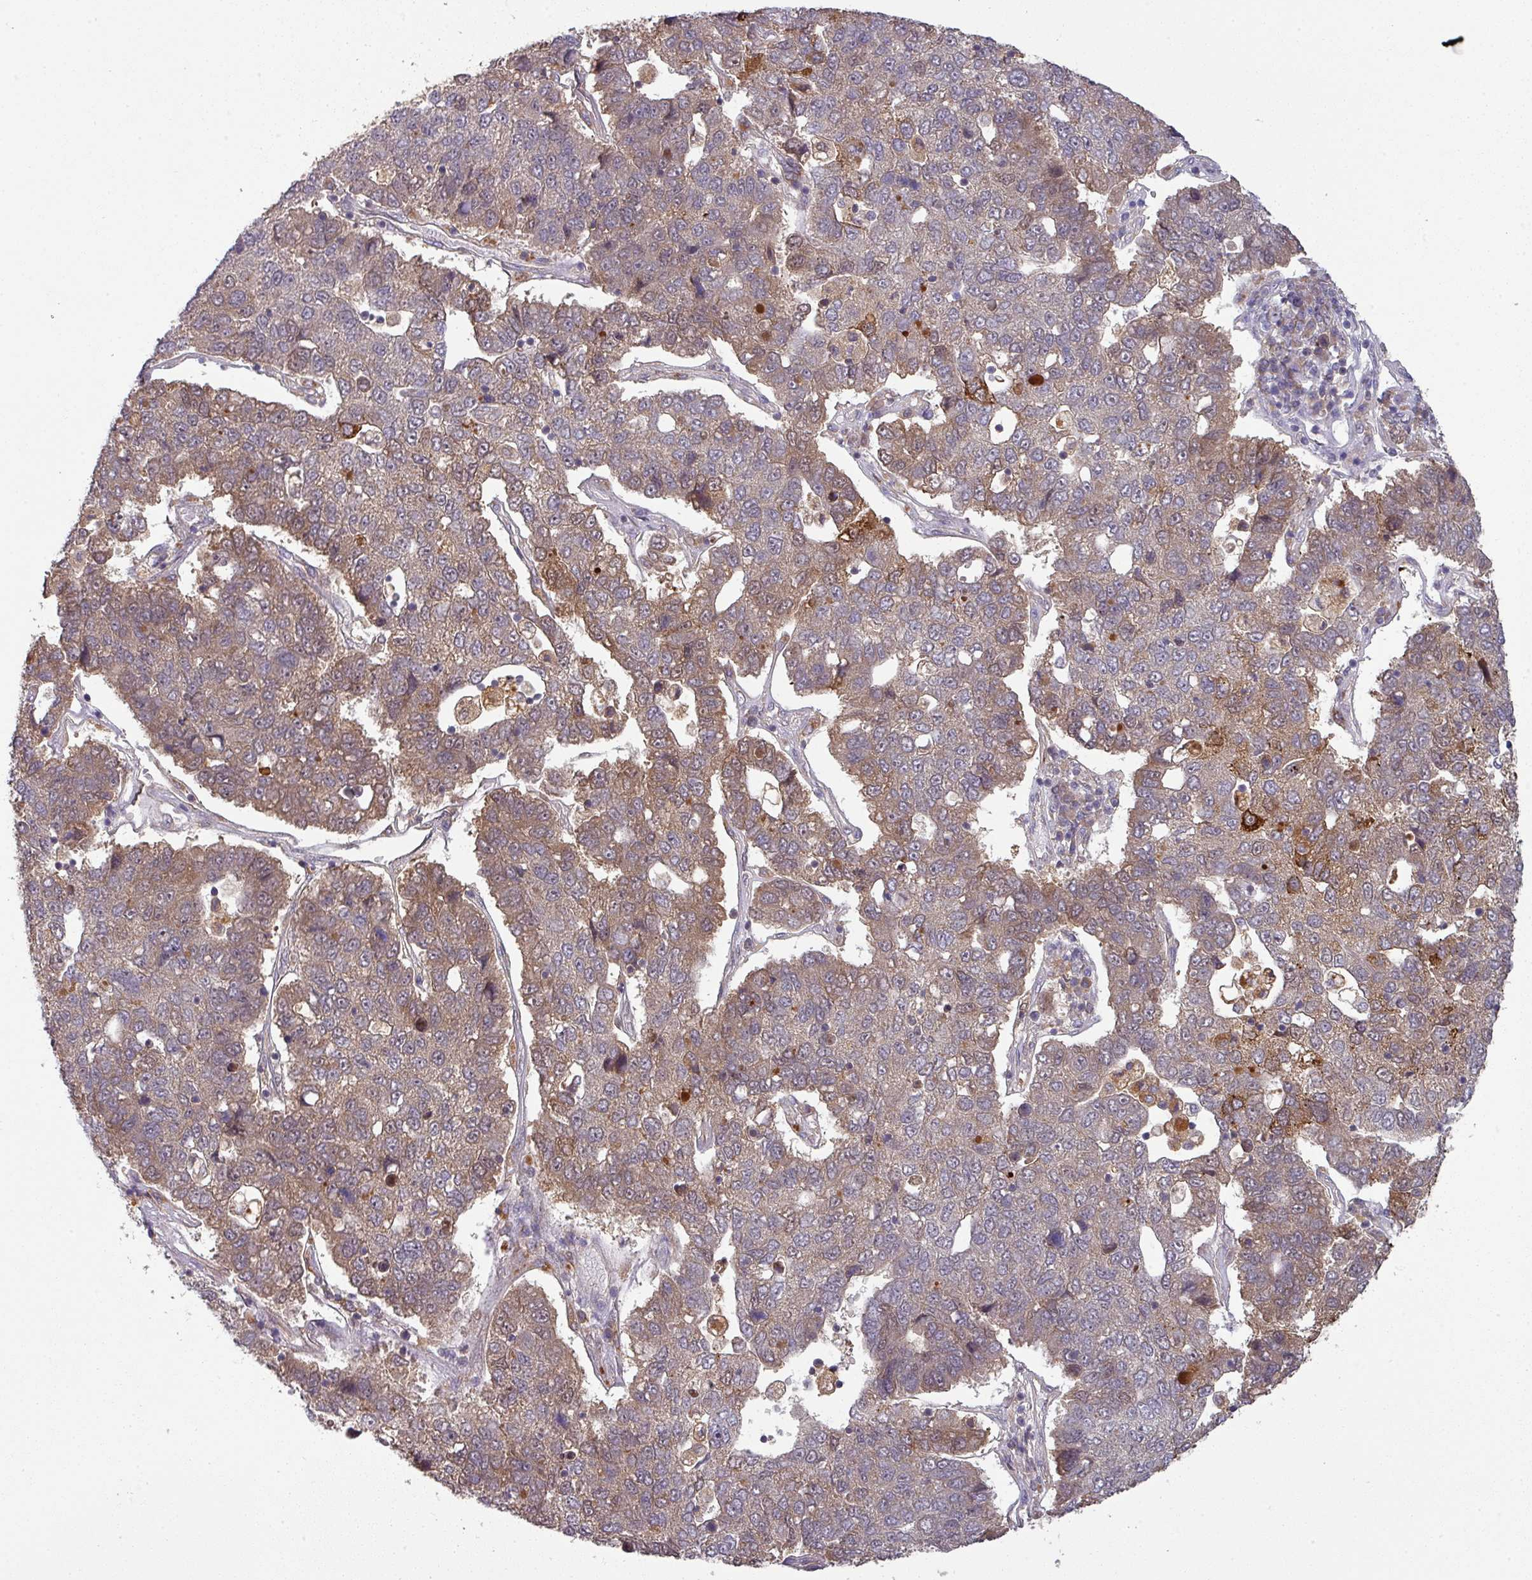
{"staining": {"intensity": "moderate", "quantity": "25%-75%", "location": "cytoplasmic/membranous"}, "tissue": "pancreatic cancer", "cell_type": "Tumor cells", "image_type": "cancer", "snomed": [{"axis": "morphology", "description": "Adenocarcinoma, NOS"}, {"axis": "topography", "description": "Pancreas"}], "caption": "Pancreatic adenocarcinoma tissue demonstrates moderate cytoplasmic/membranous staining in about 25%-75% of tumor cells, visualized by immunohistochemistry. The protein of interest is stained brown, and the nuclei are stained in blue (DAB (3,3'-diaminobenzidine) IHC with brightfield microscopy, high magnification).", "gene": "CCDC121", "patient": {"sex": "female", "age": 61}}